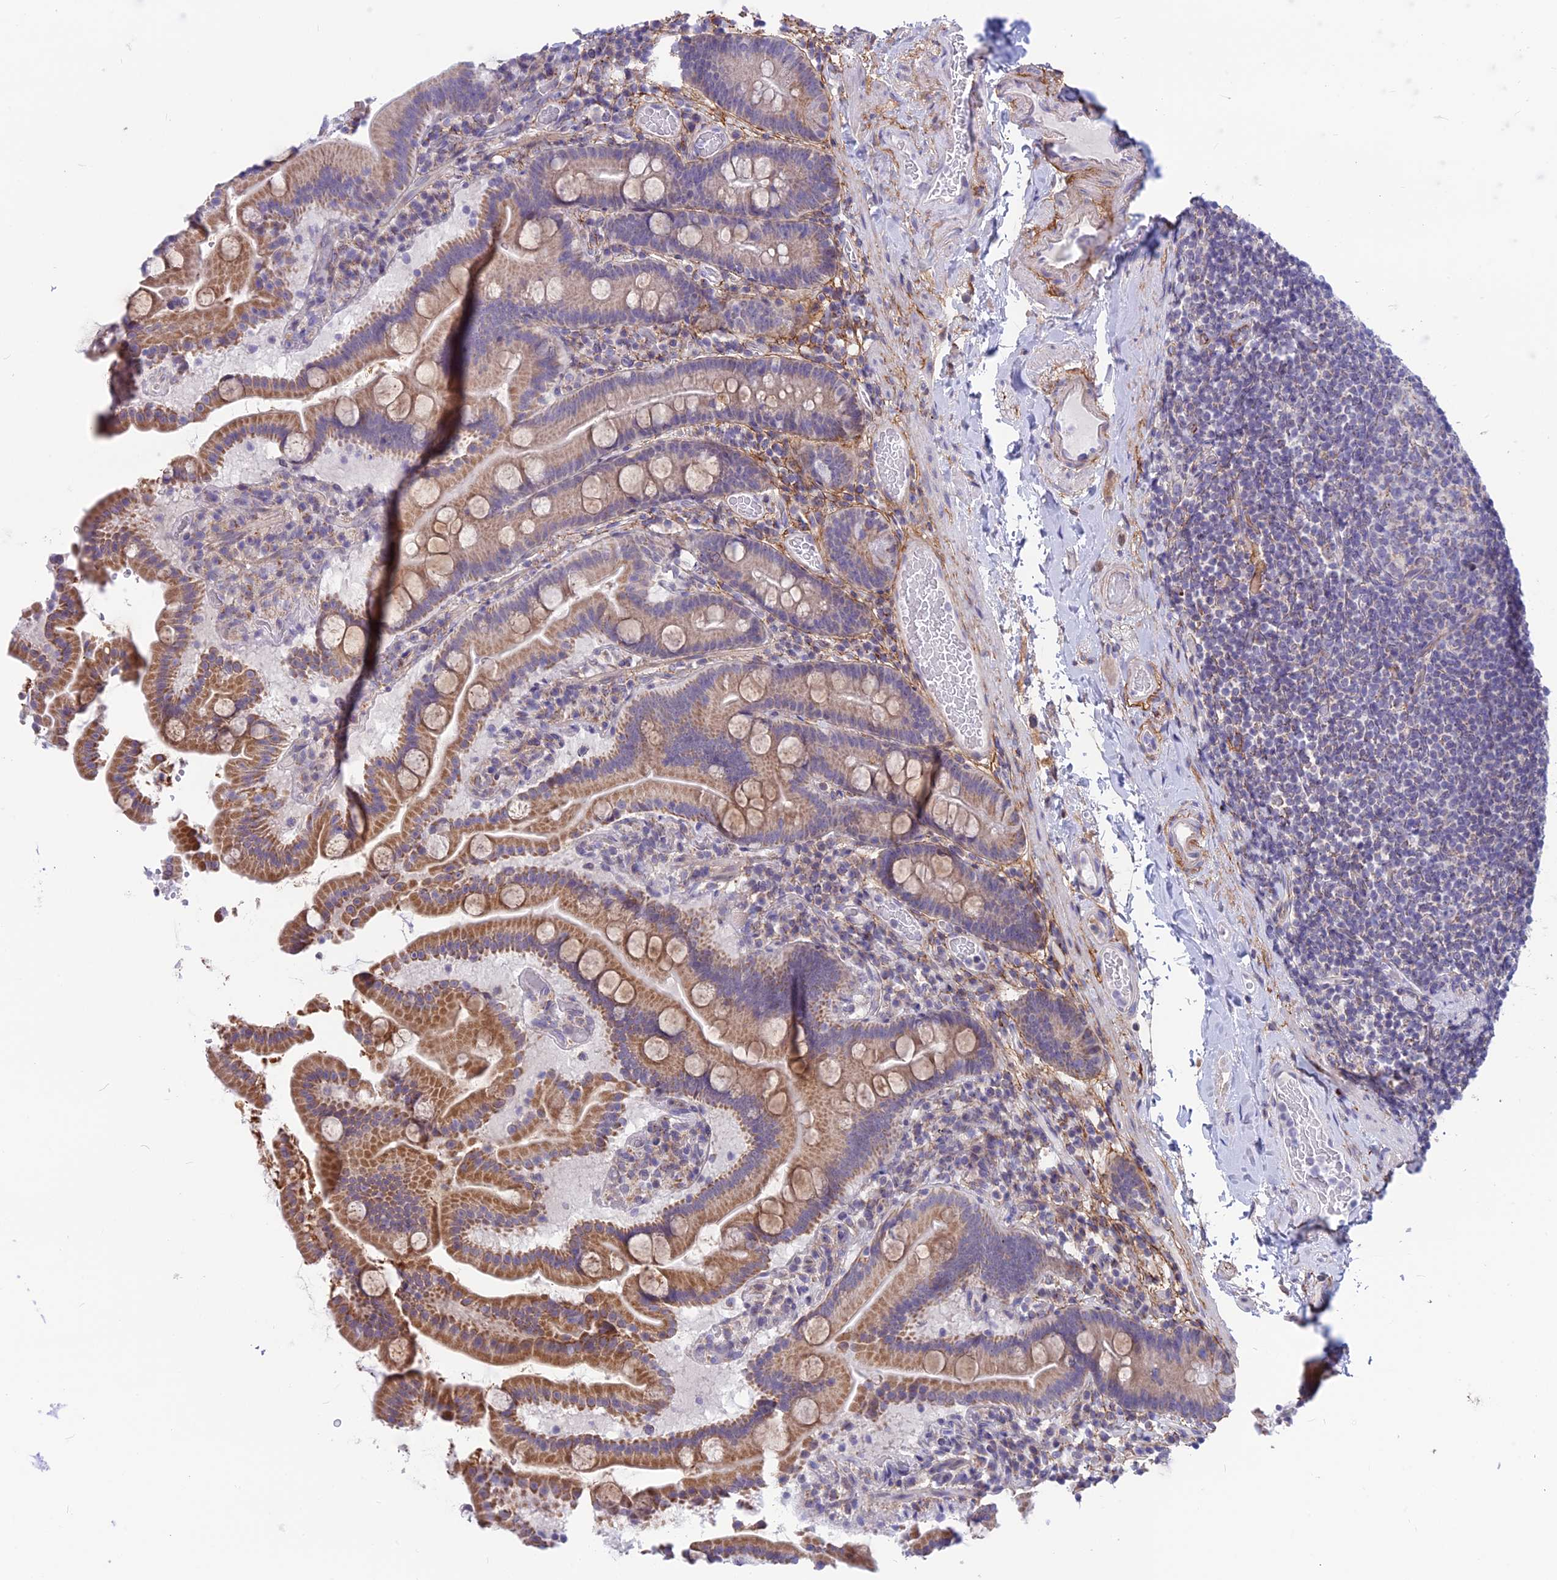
{"staining": {"intensity": "moderate", "quantity": ">75%", "location": "cytoplasmic/membranous"}, "tissue": "duodenum", "cell_type": "Glandular cells", "image_type": "normal", "snomed": [{"axis": "morphology", "description": "Normal tissue, NOS"}, {"axis": "topography", "description": "Duodenum"}], "caption": "Duodenum stained with a brown dye reveals moderate cytoplasmic/membranous positive expression in approximately >75% of glandular cells.", "gene": "PLAC9", "patient": {"sex": "male", "age": 55}}